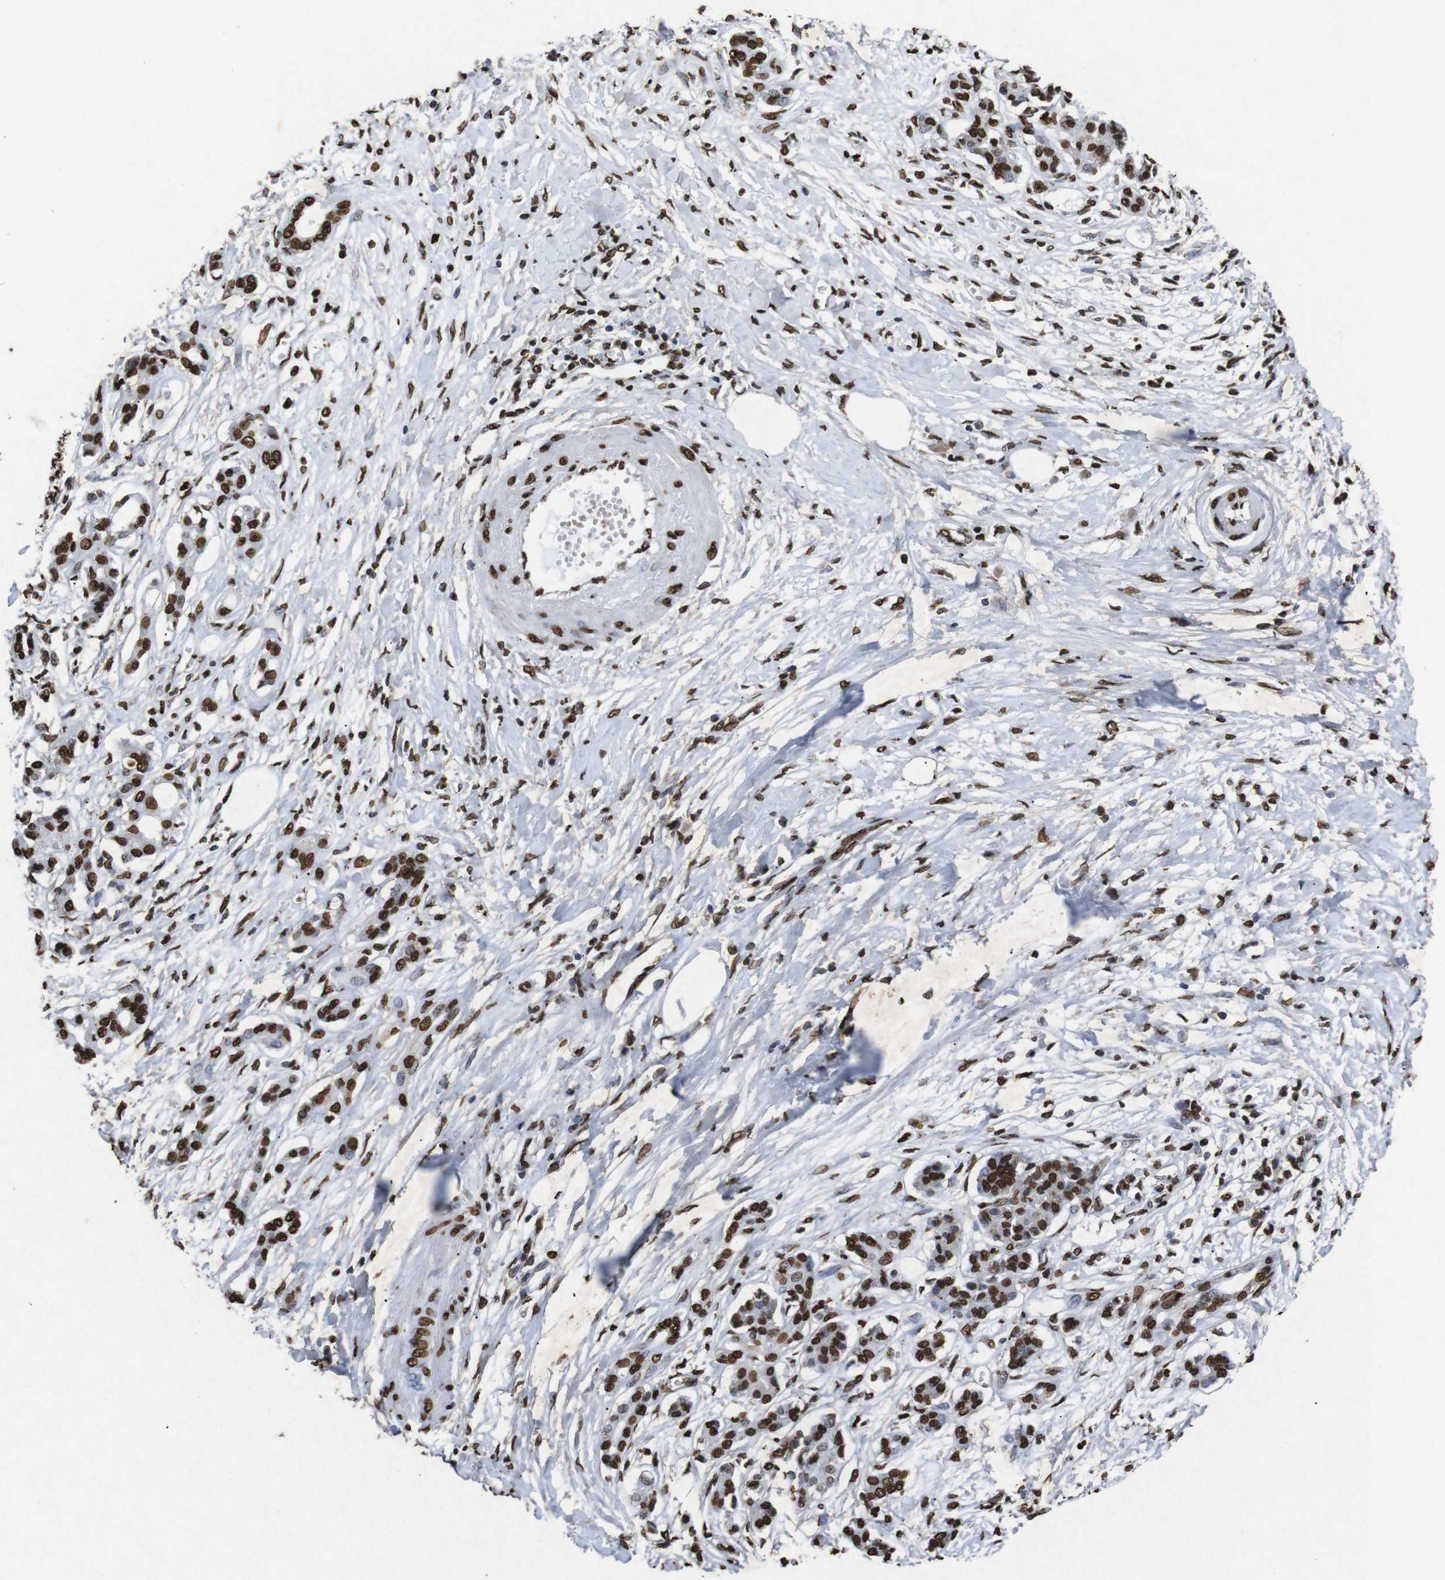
{"staining": {"intensity": "strong", "quantity": ">75%", "location": "nuclear"}, "tissue": "pancreatic cancer", "cell_type": "Tumor cells", "image_type": "cancer", "snomed": [{"axis": "morphology", "description": "Adenocarcinoma, NOS"}, {"axis": "topography", "description": "Pancreas"}], "caption": "Immunohistochemical staining of pancreatic cancer (adenocarcinoma) displays strong nuclear protein expression in approximately >75% of tumor cells. (DAB IHC, brown staining for protein, blue staining for nuclei).", "gene": "MDM2", "patient": {"sex": "male", "age": 56}}